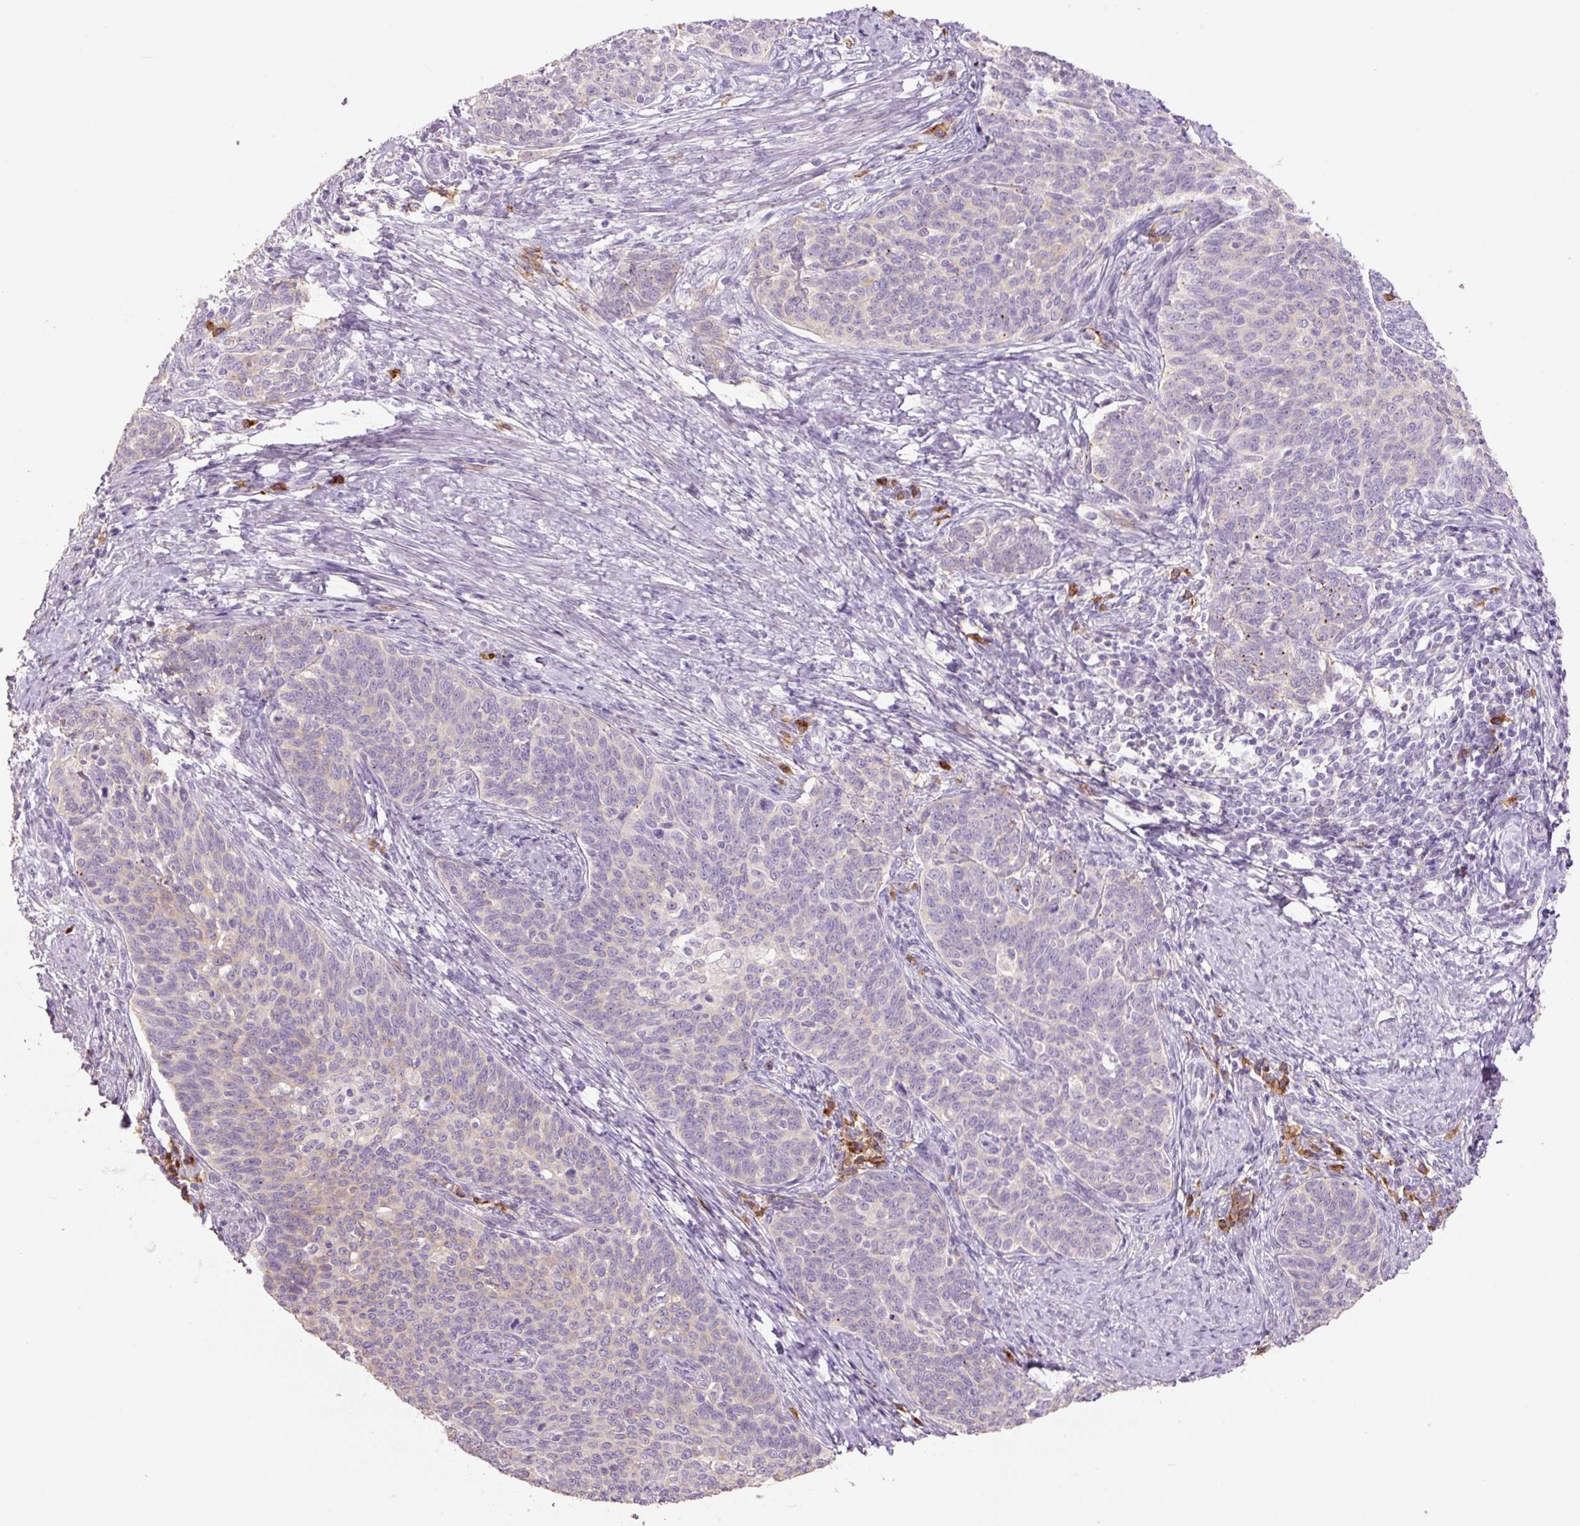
{"staining": {"intensity": "weak", "quantity": "<25%", "location": "cytoplasmic/membranous"}, "tissue": "cervical cancer", "cell_type": "Tumor cells", "image_type": "cancer", "snomed": [{"axis": "morphology", "description": "Squamous cell carcinoma, NOS"}, {"axis": "topography", "description": "Cervix"}], "caption": "DAB immunohistochemical staining of human cervical cancer exhibits no significant positivity in tumor cells.", "gene": "HAX1", "patient": {"sex": "female", "age": 39}}